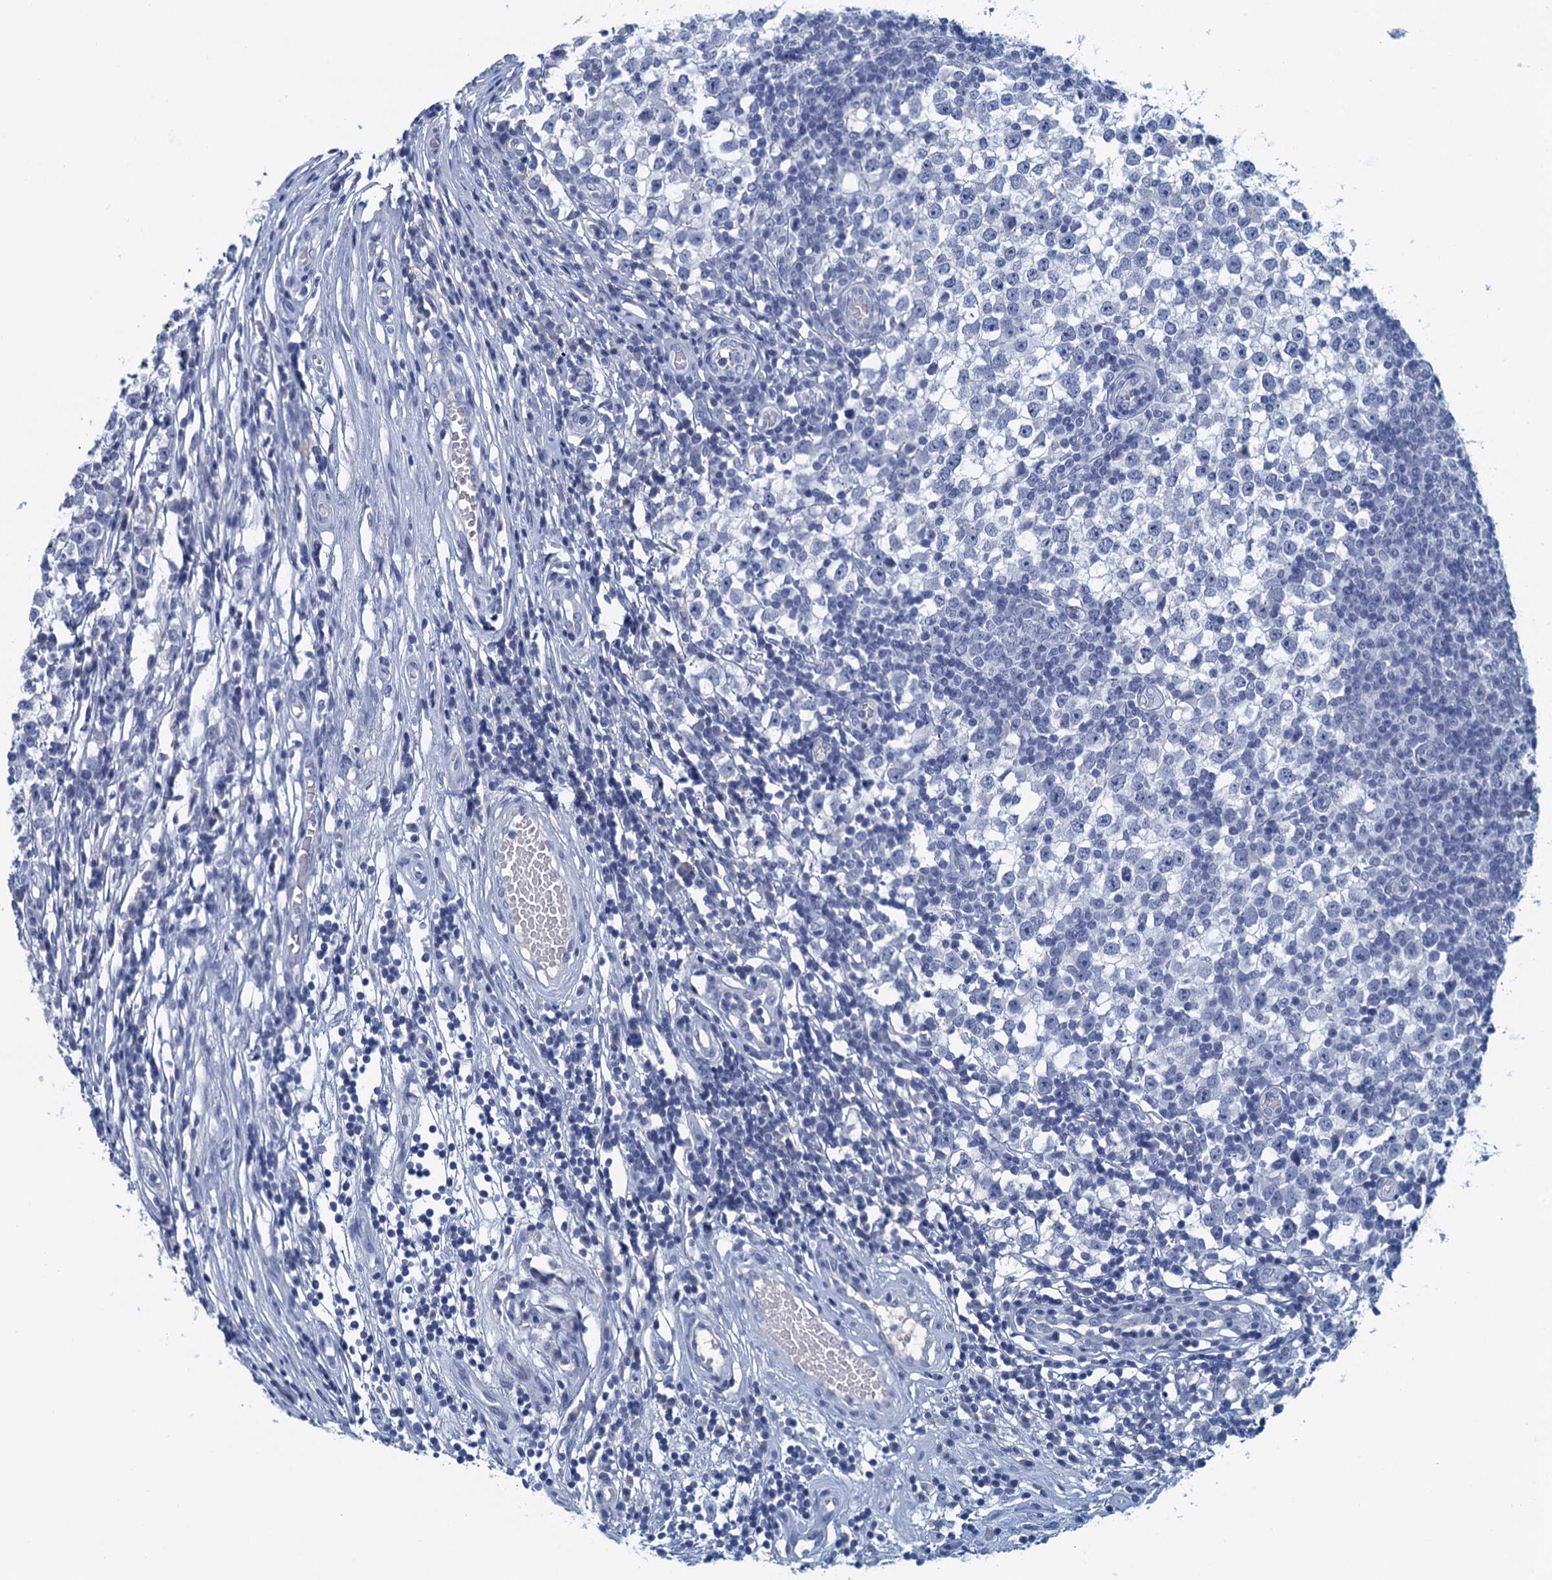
{"staining": {"intensity": "negative", "quantity": "none", "location": "none"}, "tissue": "testis cancer", "cell_type": "Tumor cells", "image_type": "cancer", "snomed": [{"axis": "morphology", "description": "Seminoma, NOS"}, {"axis": "topography", "description": "Testis"}], "caption": "High magnification brightfield microscopy of testis seminoma stained with DAB (brown) and counterstained with hematoxylin (blue): tumor cells show no significant expression.", "gene": "CYP51A1", "patient": {"sex": "male", "age": 65}}